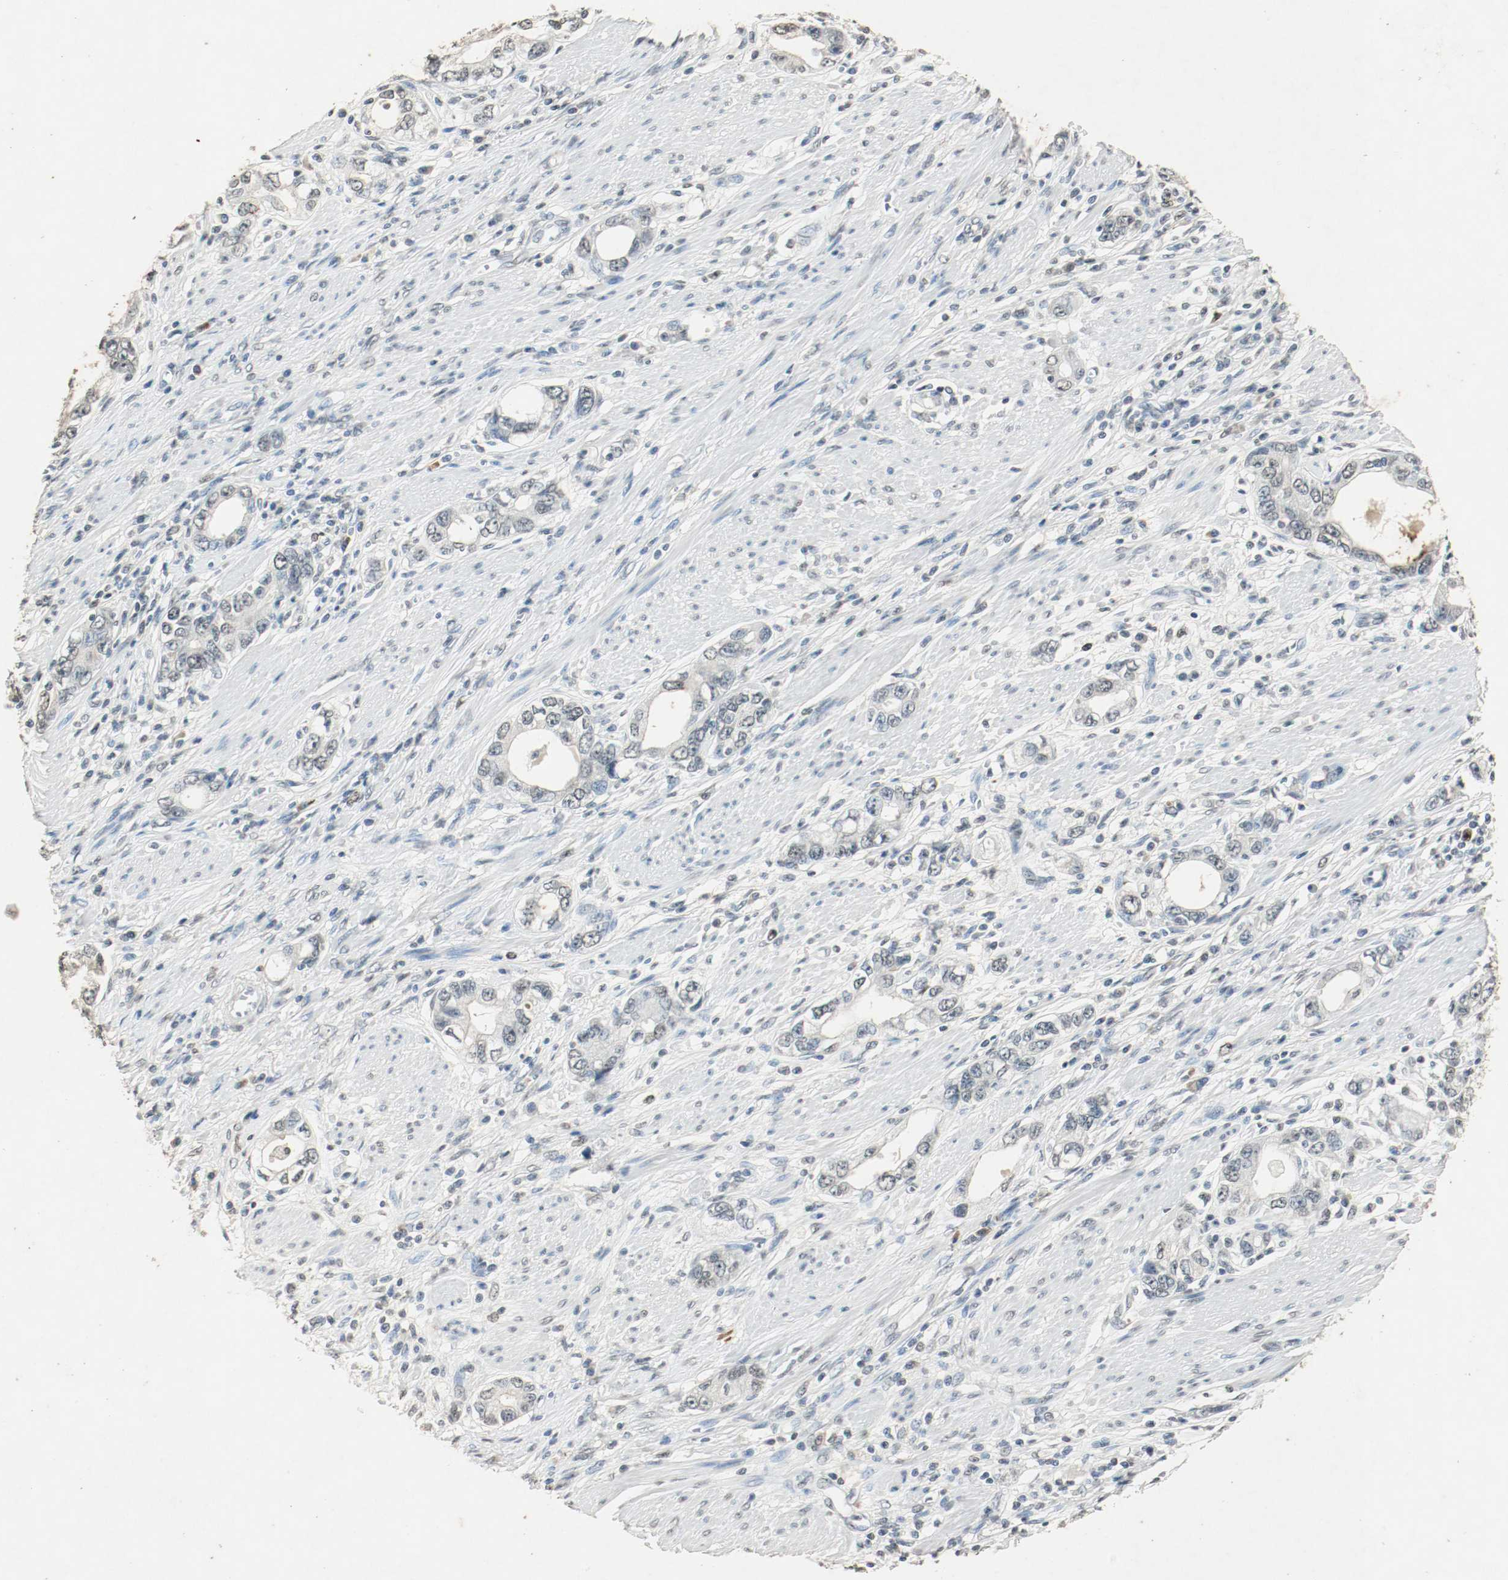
{"staining": {"intensity": "weak", "quantity": "25%-75%", "location": "nuclear"}, "tissue": "stomach cancer", "cell_type": "Tumor cells", "image_type": "cancer", "snomed": [{"axis": "morphology", "description": "Adenocarcinoma, NOS"}, {"axis": "topography", "description": "Stomach, lower"}], "caption": "Immunohistochemical staining of stomach cancer (adenocarcinoma) displays weak nuclear protein staining in approximately 25%-75% of tumor cells.", "gene": "DNMT1", "patient": {"sex": "female", "age": 93}}